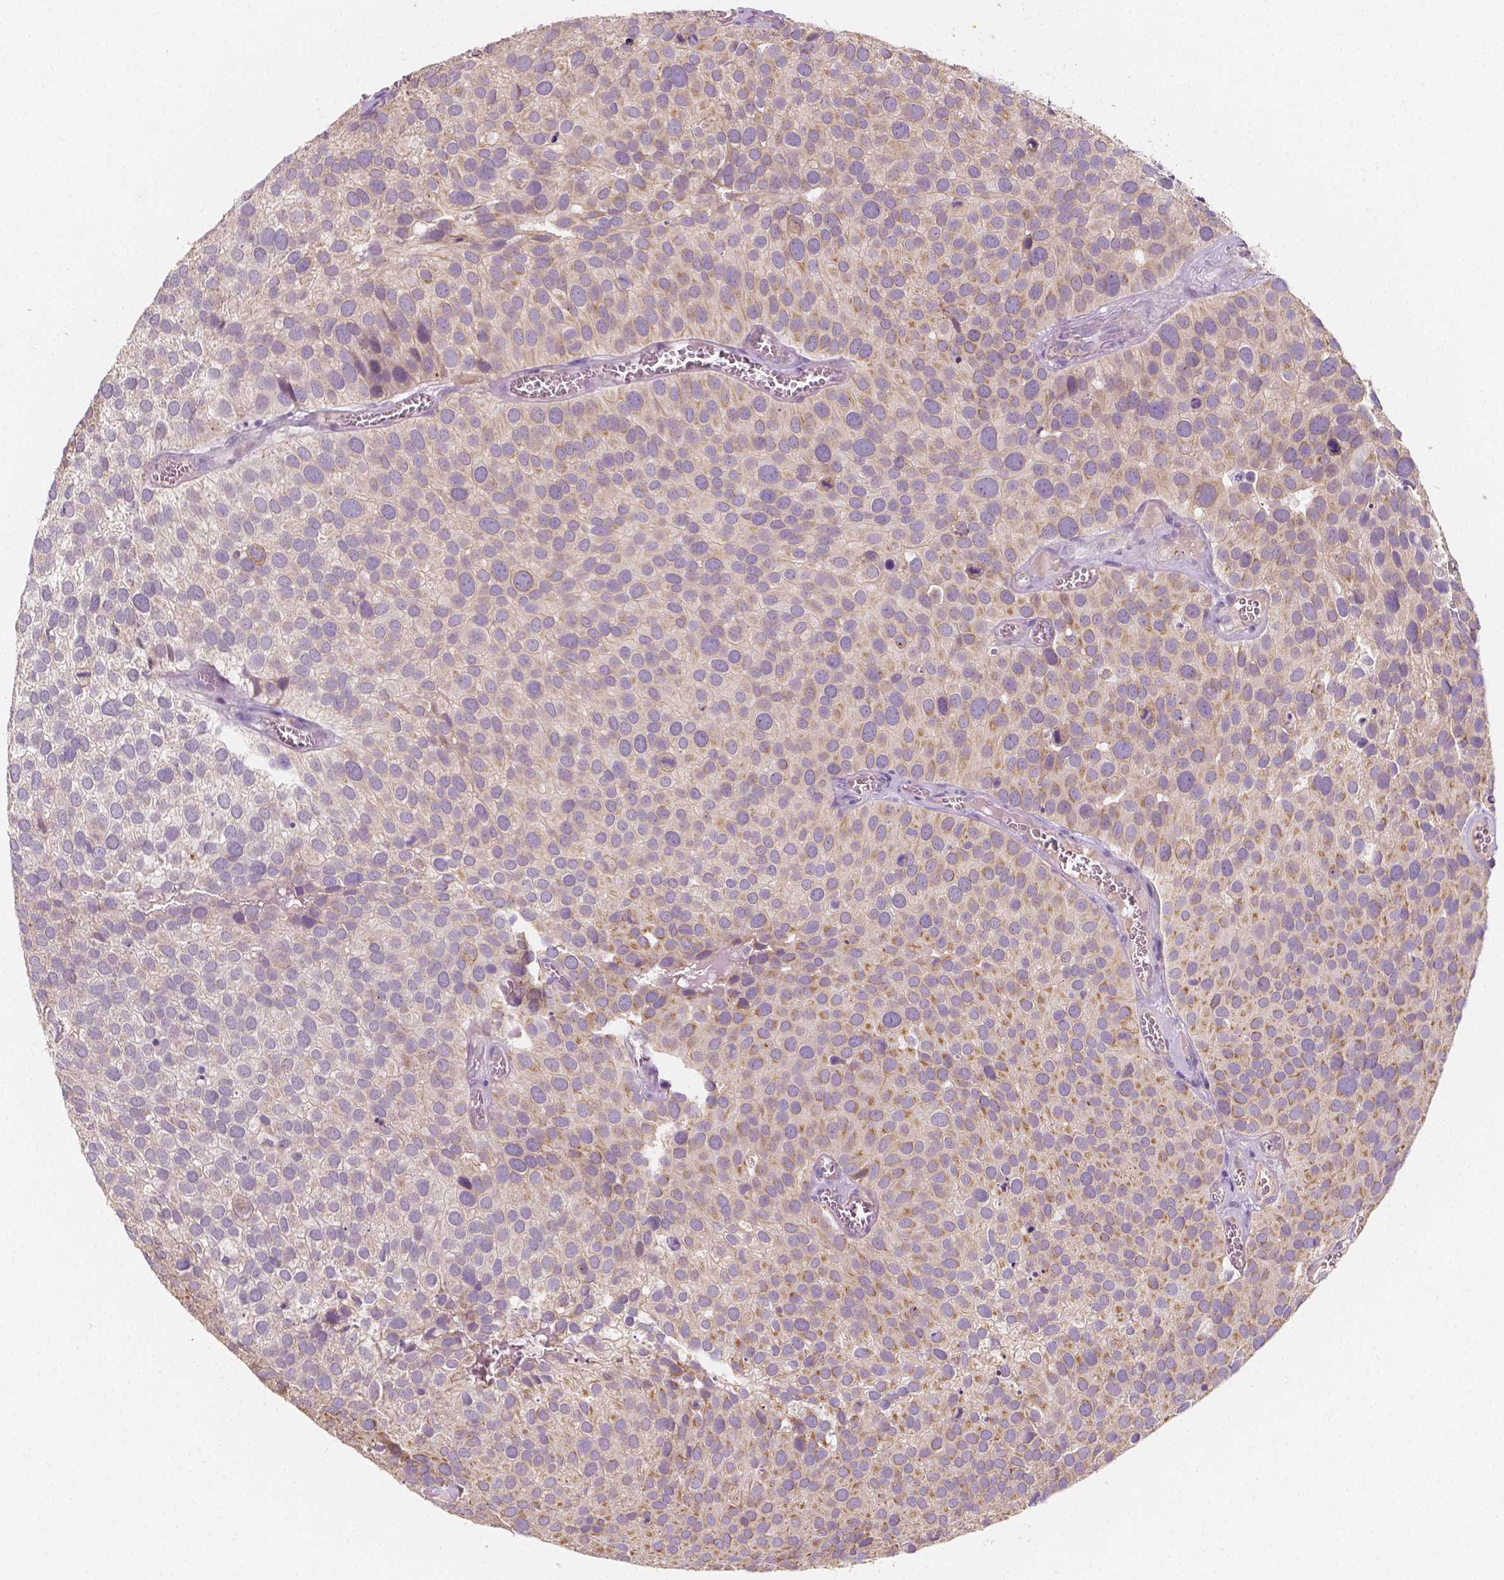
{"staining": {"intensity": "moderate", "quantity": "<25%", "location": "cytoplasmic/membranous"}, "tissue": "urothelial cancer", "cell_type": "Tumor cells", "image_type": "cancer", "snomed": [{"axis": "morphology", "description": "Urothelial carcinoma, Low grade"}, {"axis": "topography", "description": "Urinary bladder"}], "caption": "Tumor cells display moderate cytoplasmic/membranous staining in approximately <25% of cells in urothelial carcinoma (low-grade).", "gene": "SLC22A4", "patient": {"sex": "female", "age": 69}}